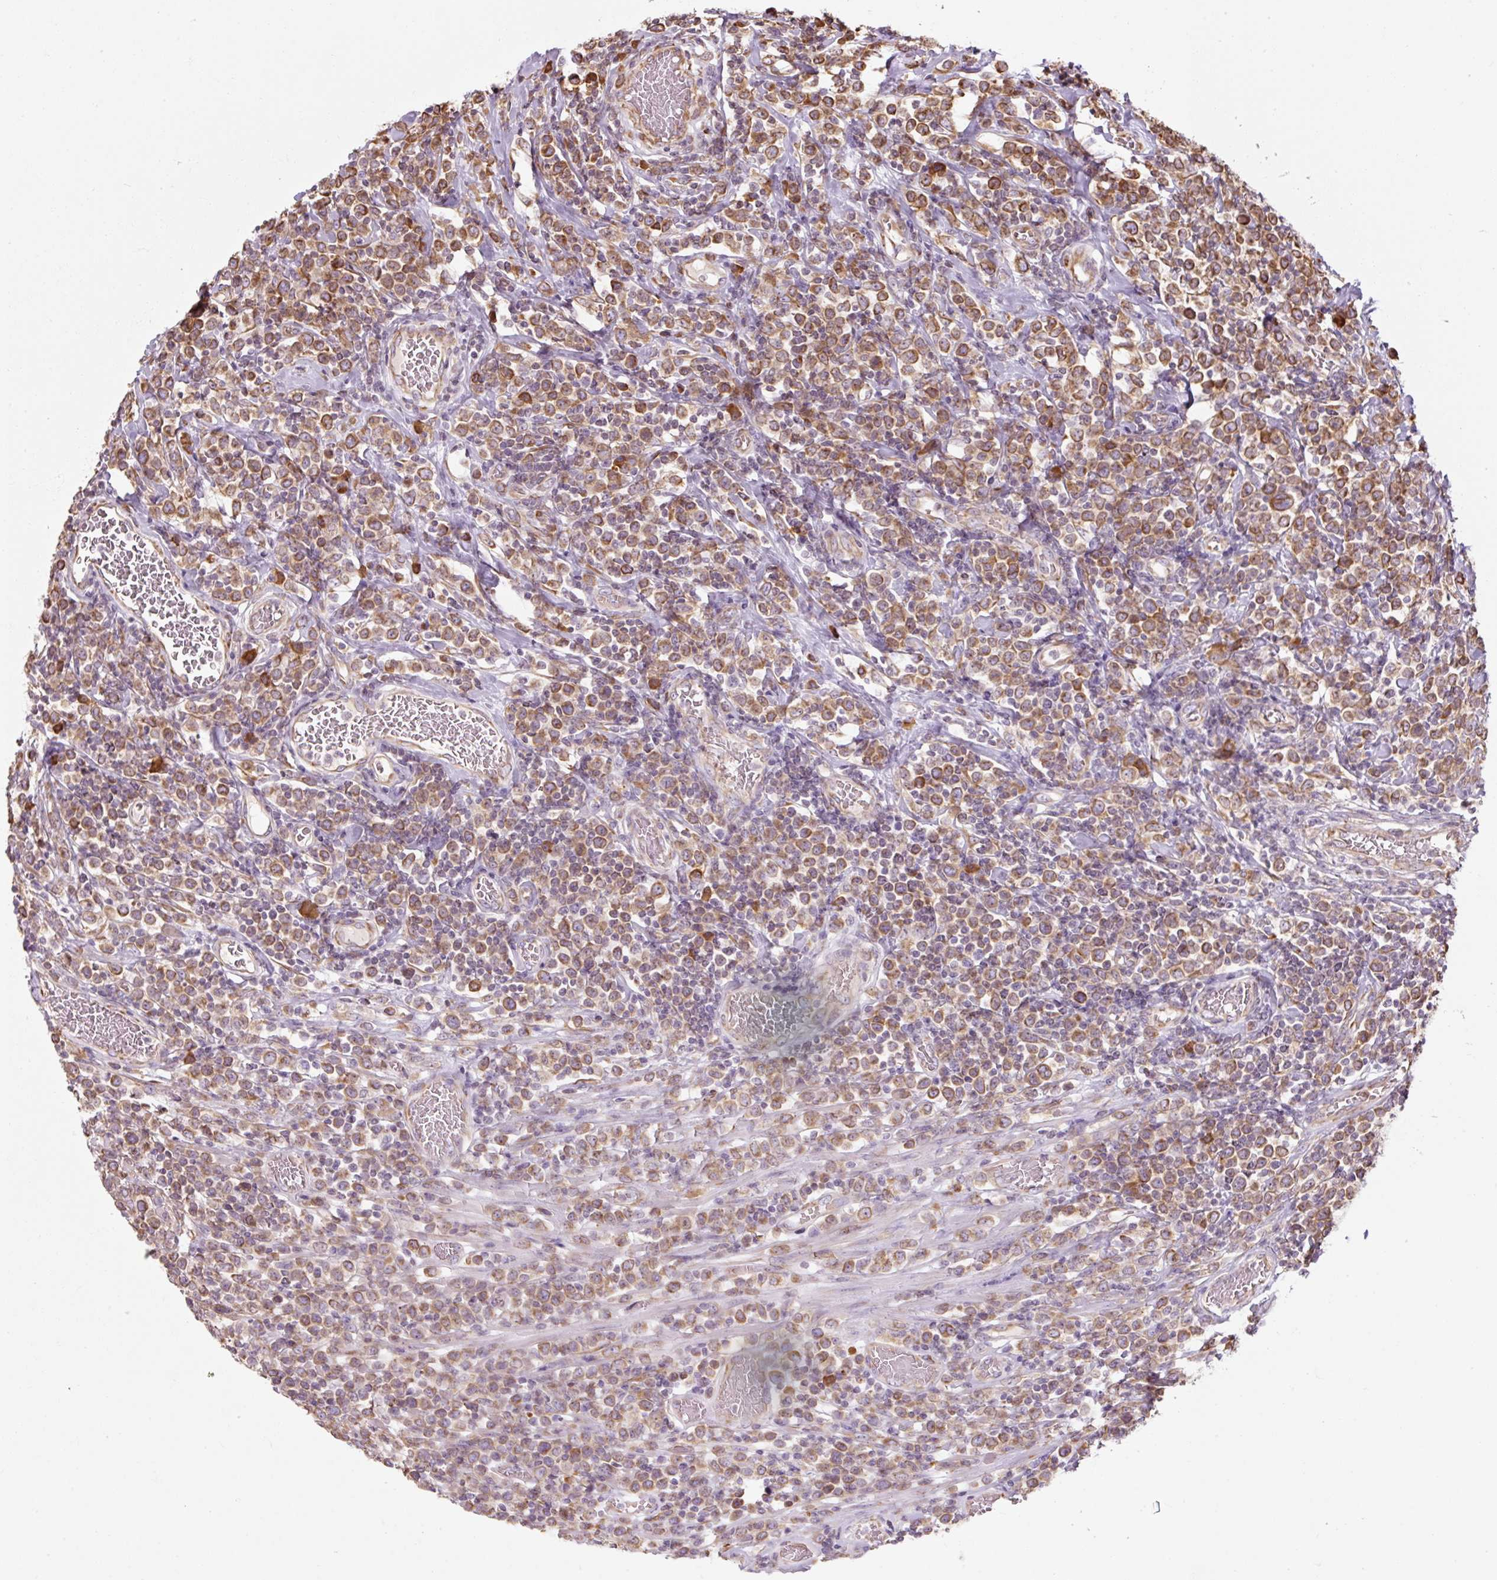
{"staining": {"intensity": "moderate", "quantity": ">75%", "location": "cytoplasmic/membranous"}, "tissue": "lymphoma", "cell_type": "Tumor cells", "image_type": "cancer", "snomed": [{"axis": "morphology", "description": "Malignant lymphoma, non-Hodgkin's type, High grade"}, {"axis": "topography", "description": "Soft tissue"}], "caption": "This image exhibits immunohistochemistry staining of lymphoma, with medium moderate cytoplasmic/membranous expression in about >75% of tumor cells.", "gene": "PRKCSH", "patient": {"sex": "female", "age": 56}}